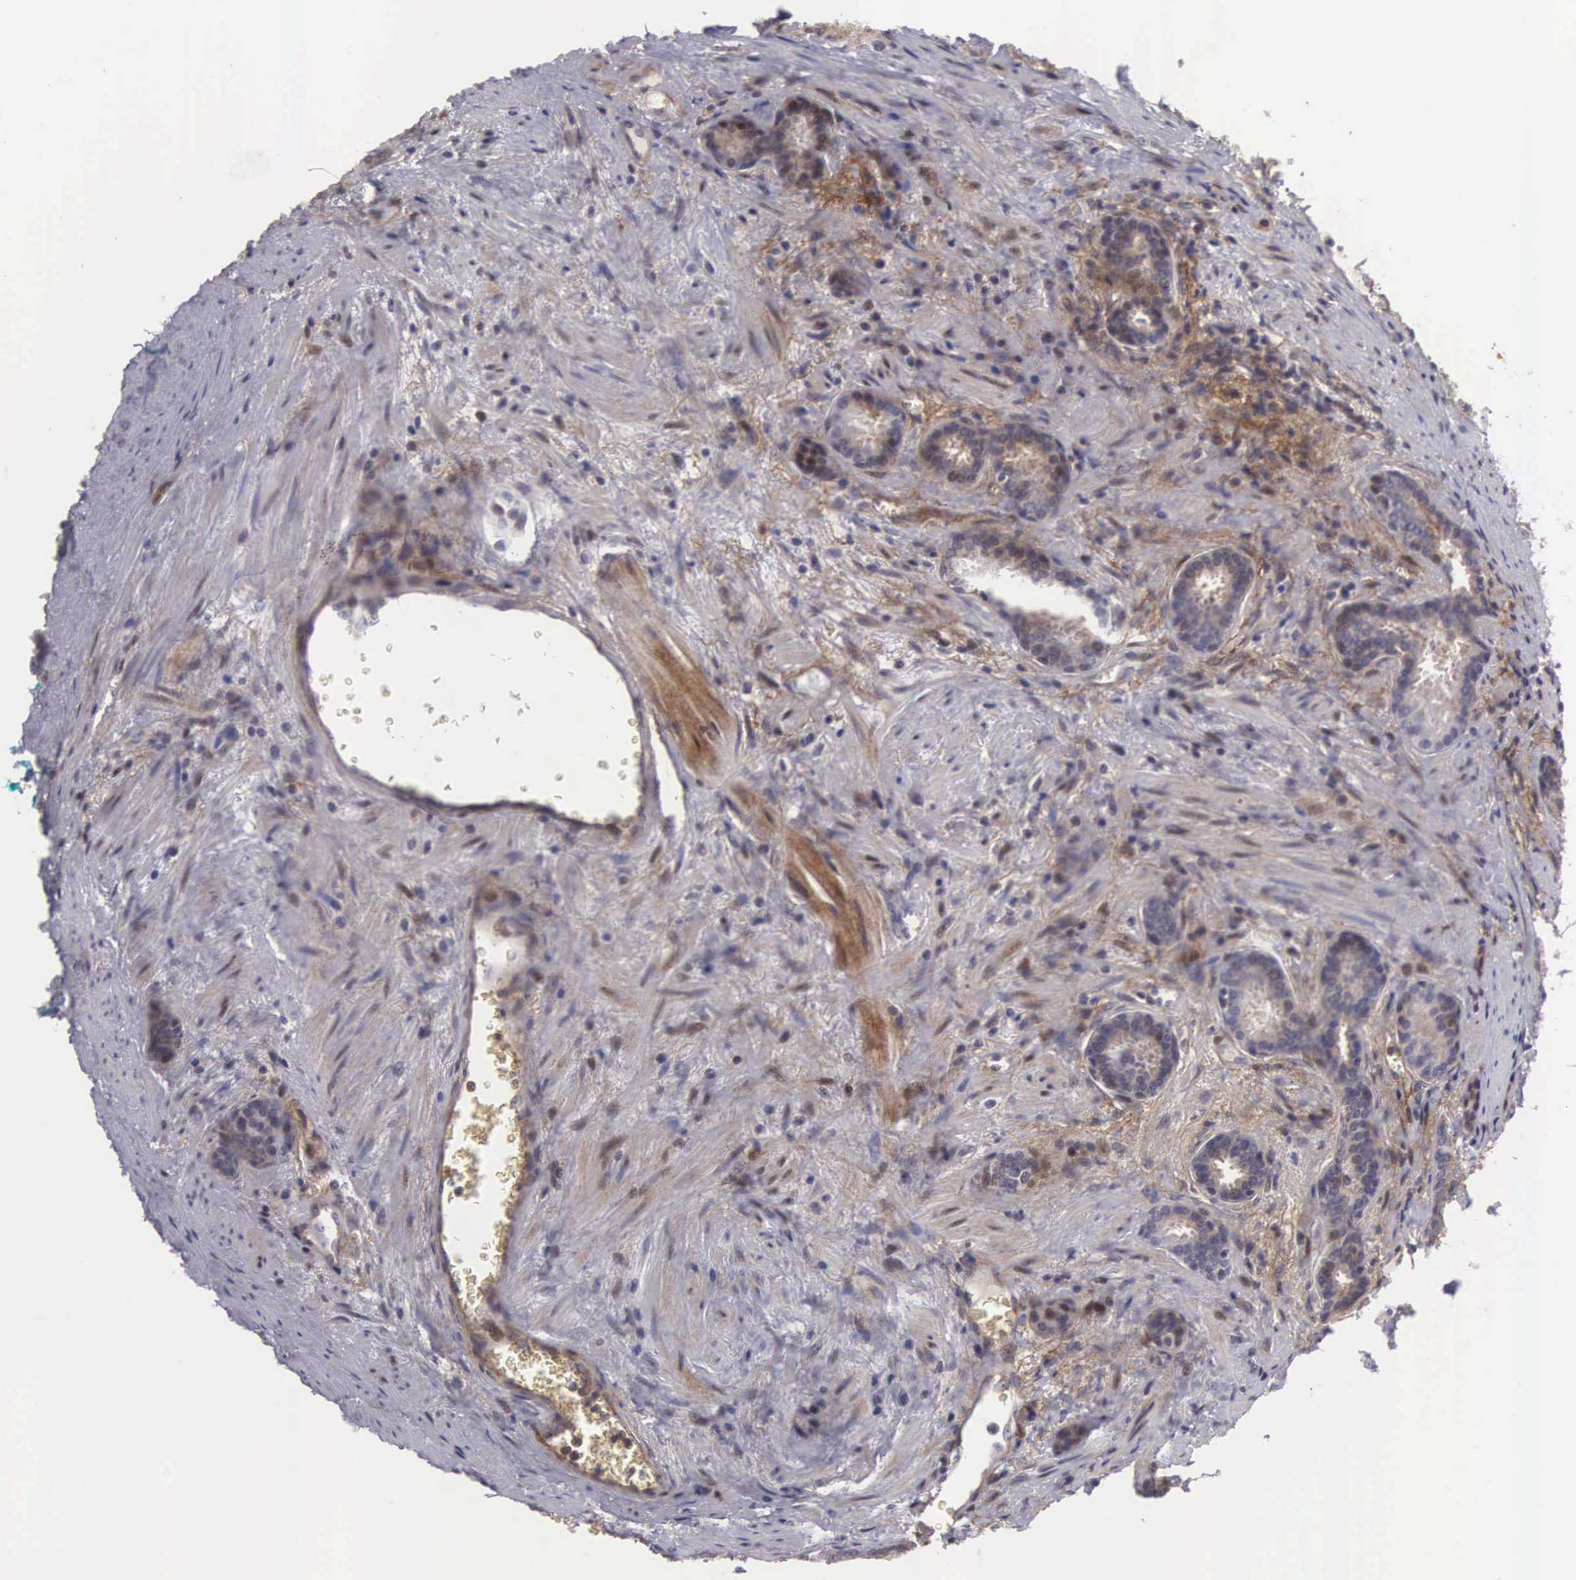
{"staining": {"intensity": "weak", "quantity": "25%-75%", "location": "cytoplasmic/membranous,nuclear"}, "tissue": "prostate cancer", "cell_type": "Tumor cells", "image_type": "cancer", "snomed": [{"axis": "morphology", "description": "Adenocarcinoma, Medium grade"}, {"axis": "topography", "description": "Prostate"}], "caption": "Immunohistochemistry micrograph of neoplastic tissue: adenocarcinoma (medium-grade) (prostate) stained using immunohistochemistry shows low levels of weak protein expression localized specifically in the cytoplasmic/membranous and nuclear of tumor cells, appearing as a cytoplasmic/membranous and nuclear brown color.", "gene": "EMID1", "patient": {"sex": "male", "age": 68}}